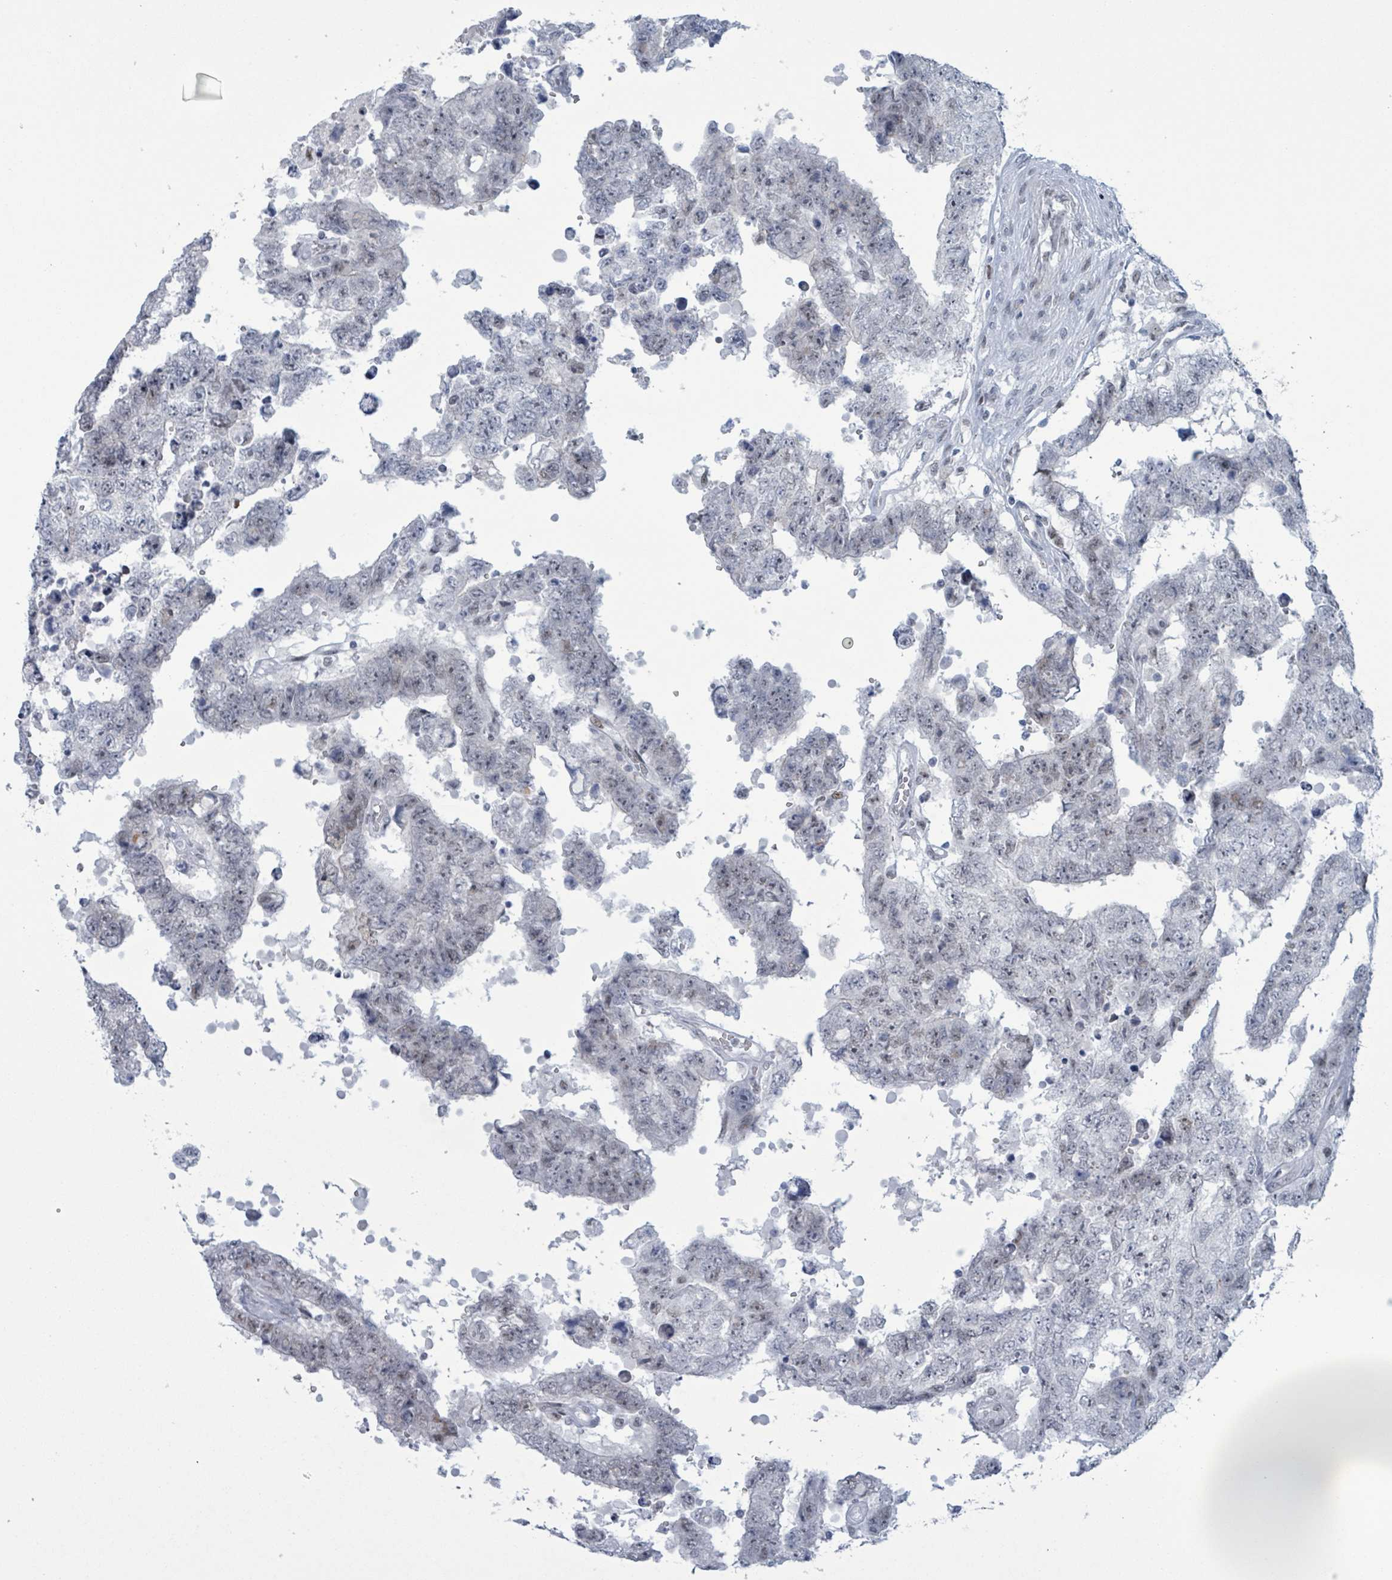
{"staining": {"intensity": "negative", "quantity": "none", "location": "none"}, "tissue": "testis cancer", "cell_type": "Tumor cells", "image_type": "cancer", "snomed": [{"axis": "morphology", "description": "Normal tissue, NOS"}, {"axis": "morphology", "description": "Carcinoma, Embryonal, NOS"}, {"axis": "topography", "description": "Testis"}, {"axis": "topography", "description": "Epididymis"}], "caption": "Tumor cells show no significant protein expression in testis embryonal carcinoma. The staining was performed using DAB (3,3'-diaminobenzidine) to visualize the protein expression in brown, while the nuclei were stained in blue with hematoxylin (Magnification: 20x).", "gene": "CT45A5", "patient": {"sex": "male", "age": 25}}